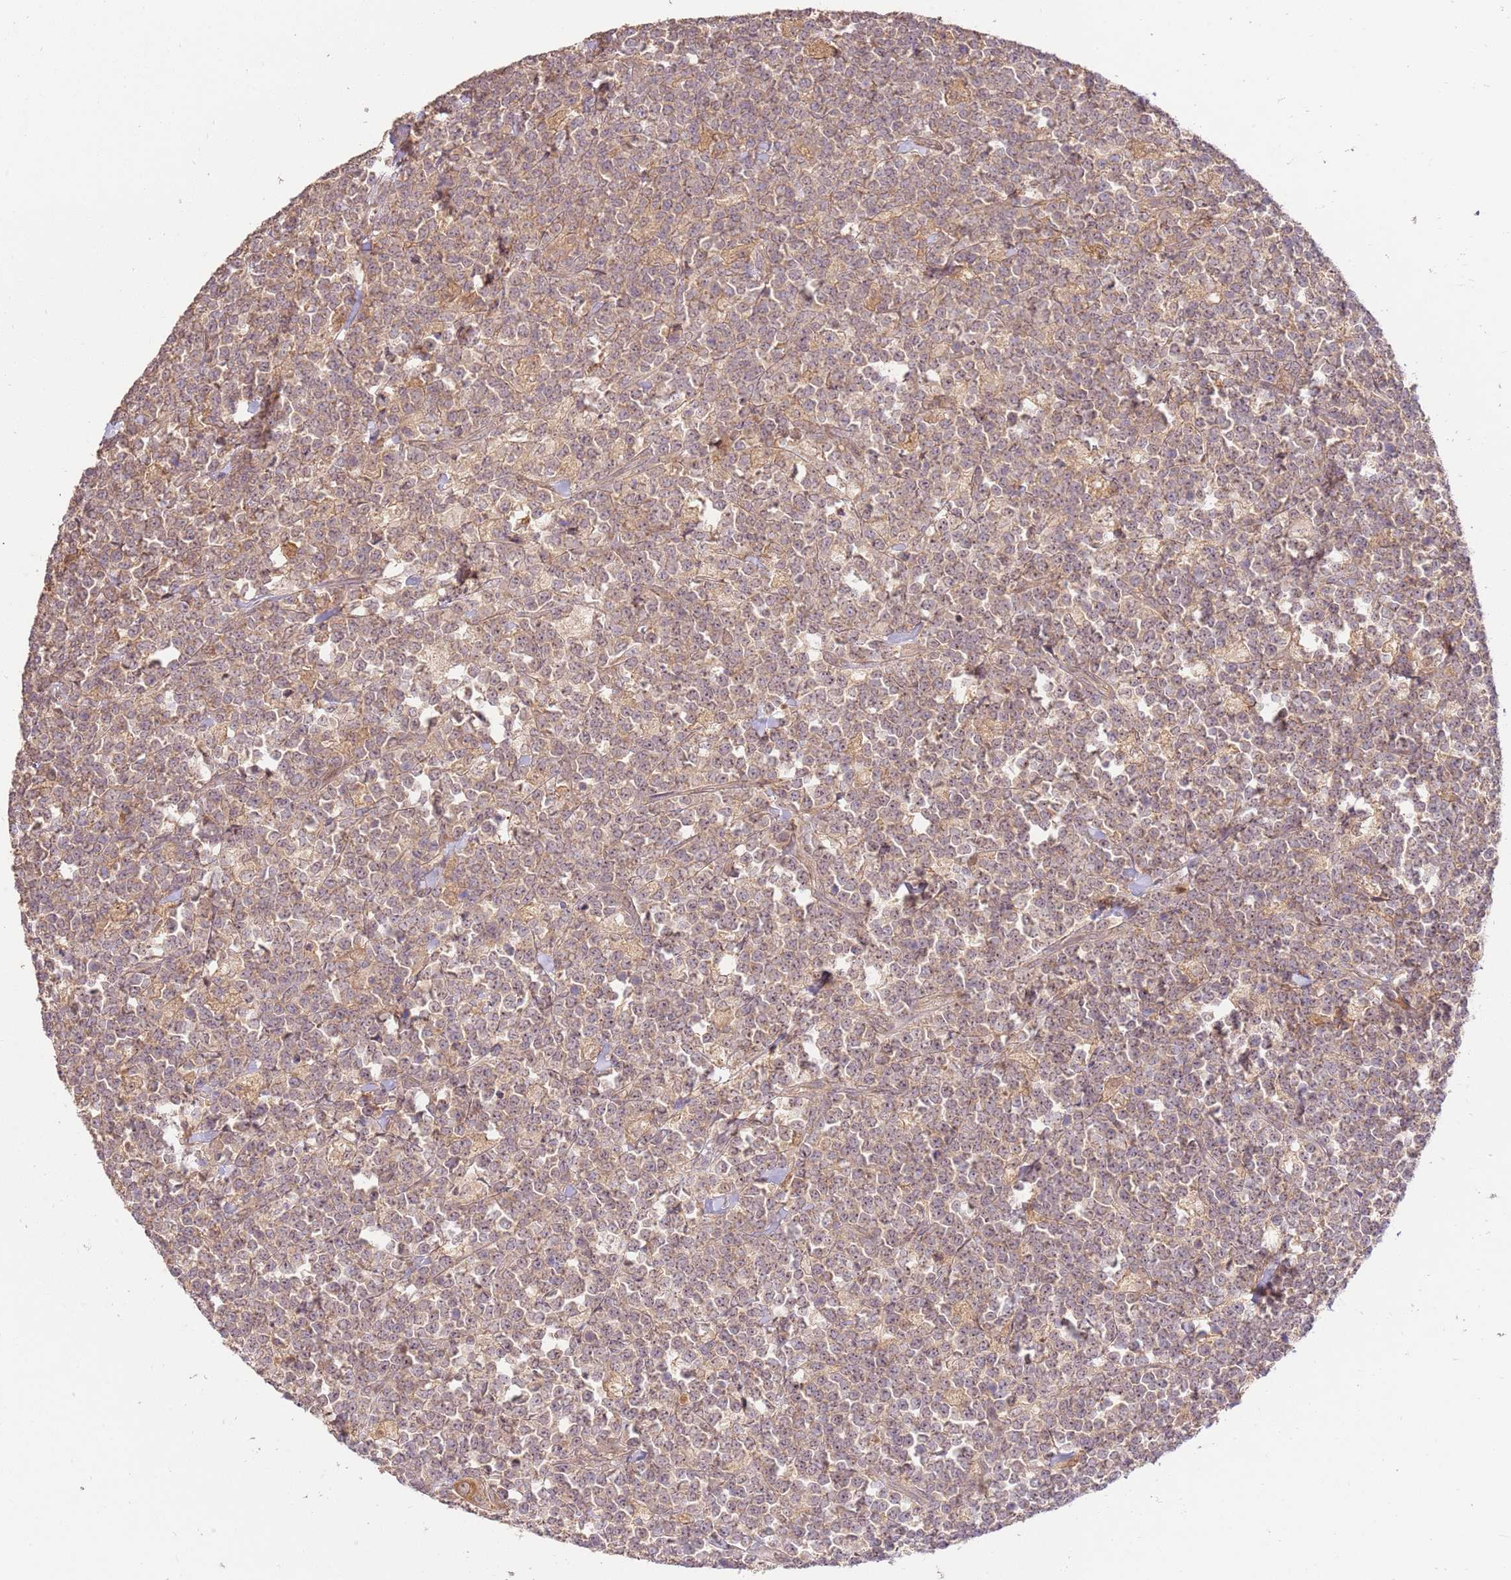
{"staining": {"intensity": "weak", "quantity": "25%-75%", "location": "cytoplasmic/membranous,nuclear"}, "tissue": "lymphoma", "cell_type": "Tumor cells", "image_type": "cancer", "snomed": [{"axis": "morphology", "description": "Malignant lymphoma, non-Hodgkin's type, High grade"}, {"axis": "topography", "description": "Small intestine"}, {"axis": "topography", "description": "Colon"}], "caption": "This is an image of immunohistochemistry (IHC) staining of high-grade malignant lymphoma, non-Hodgkin's type, which shows weak positivity in the cytoplasmic/membranous and nuclear of tumor cells.", "gene": "GAREM1", "patient": {"sex": "male", "age": 8}}